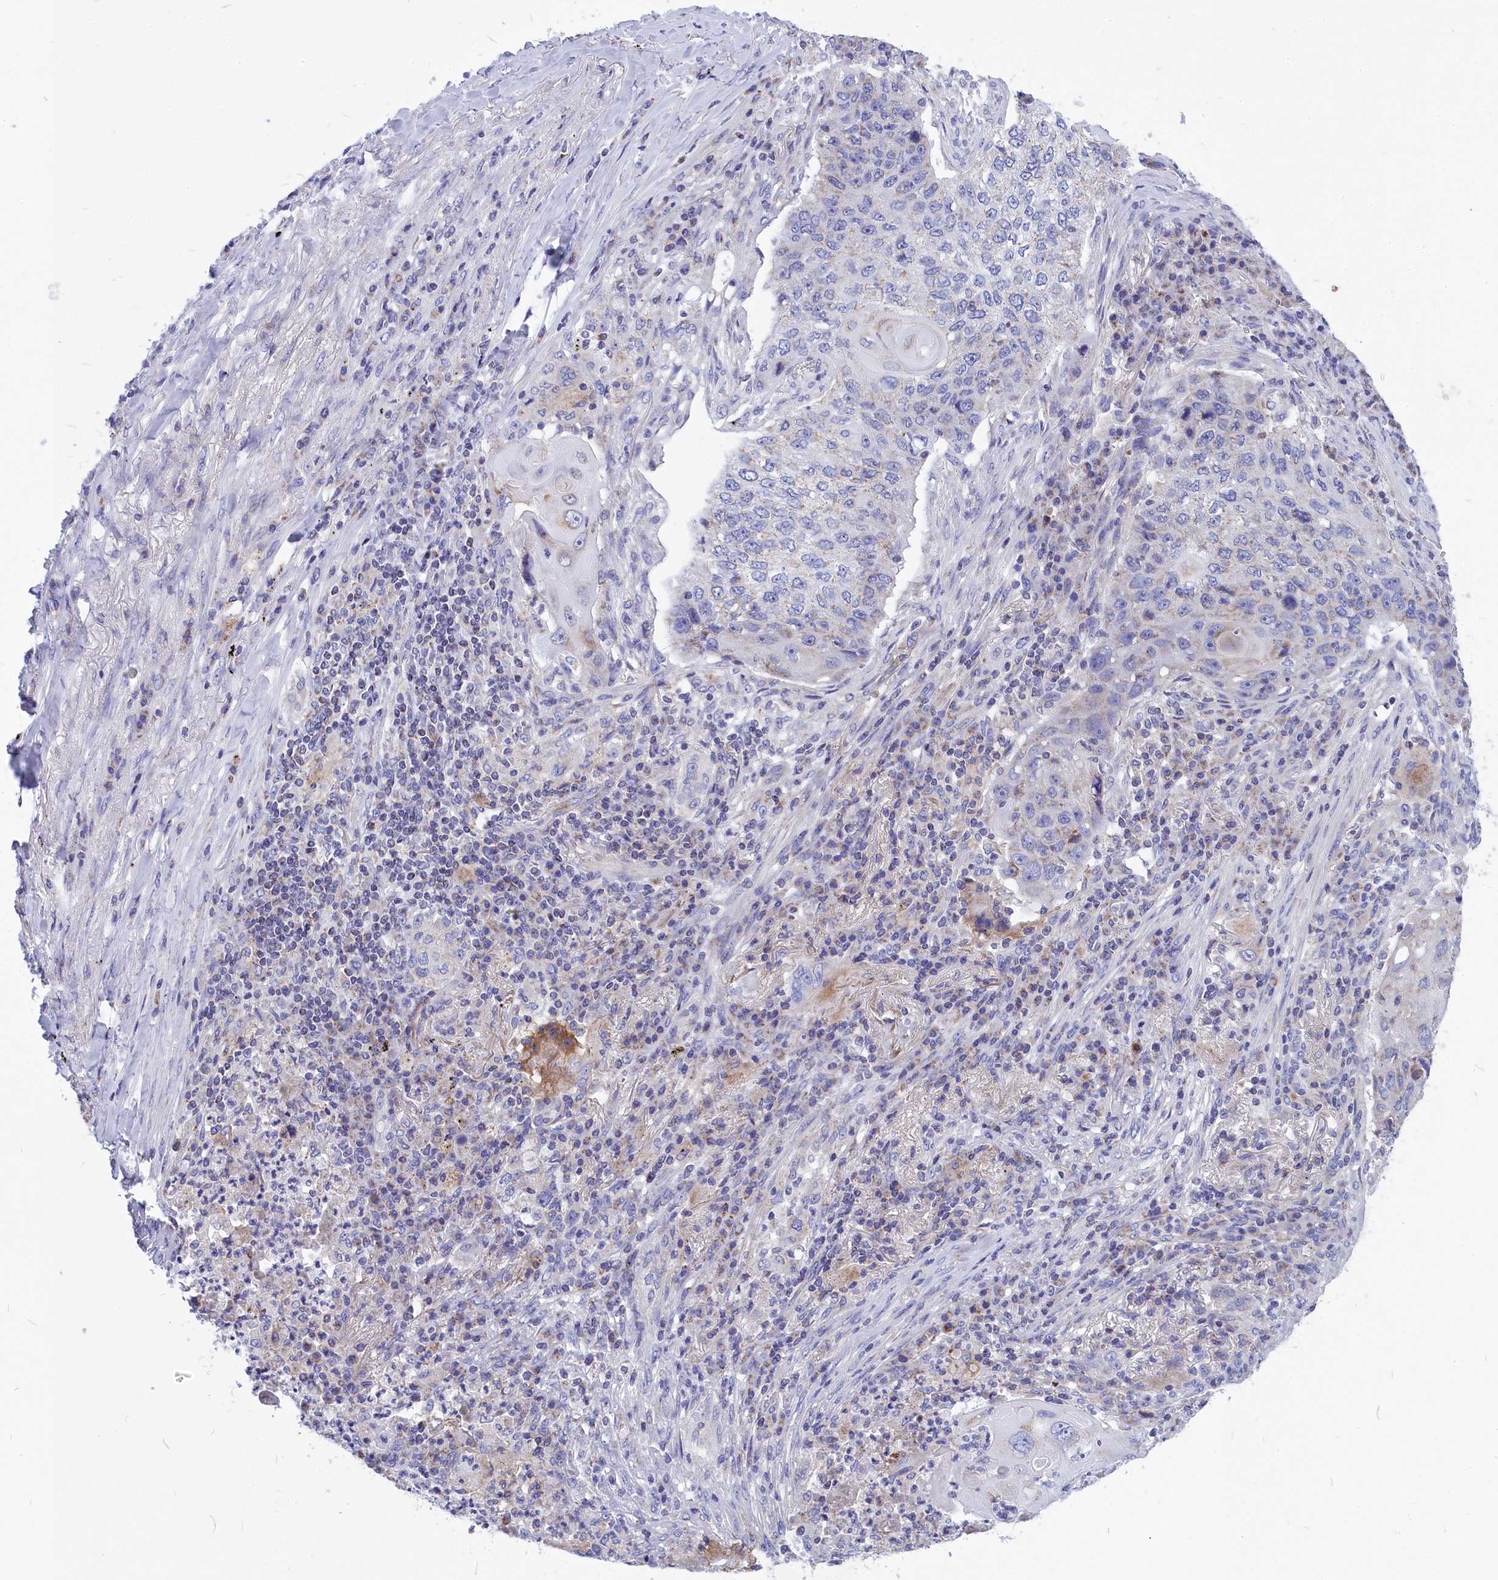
{"staining": {"intensity": "moderate", "quantity": "<25%", "location": "cytoplasmic/membranous"}, "tissue": "lung cancer", "cell_type": "Tumor cells", "image_type": "cancer", "snomed": [{"axis": "morphology", "description": "Squamous cell carcinoma, NOS"}, {"axis": "topography", "description": "Lung"}], "caption": "Immunohistochemistry image of neoplastic tissue: lung squamous cell carcinoma stained using immunohistochemistry (IHC) exhibits low levels of moderate protein expression localized specifically in the cytoplasmic/membranous of tumor cells, appearing as a cytoplasmic/membranous brown color.", "gene": "CCRL2", "patient": {"sex": "female", "age": 63}}